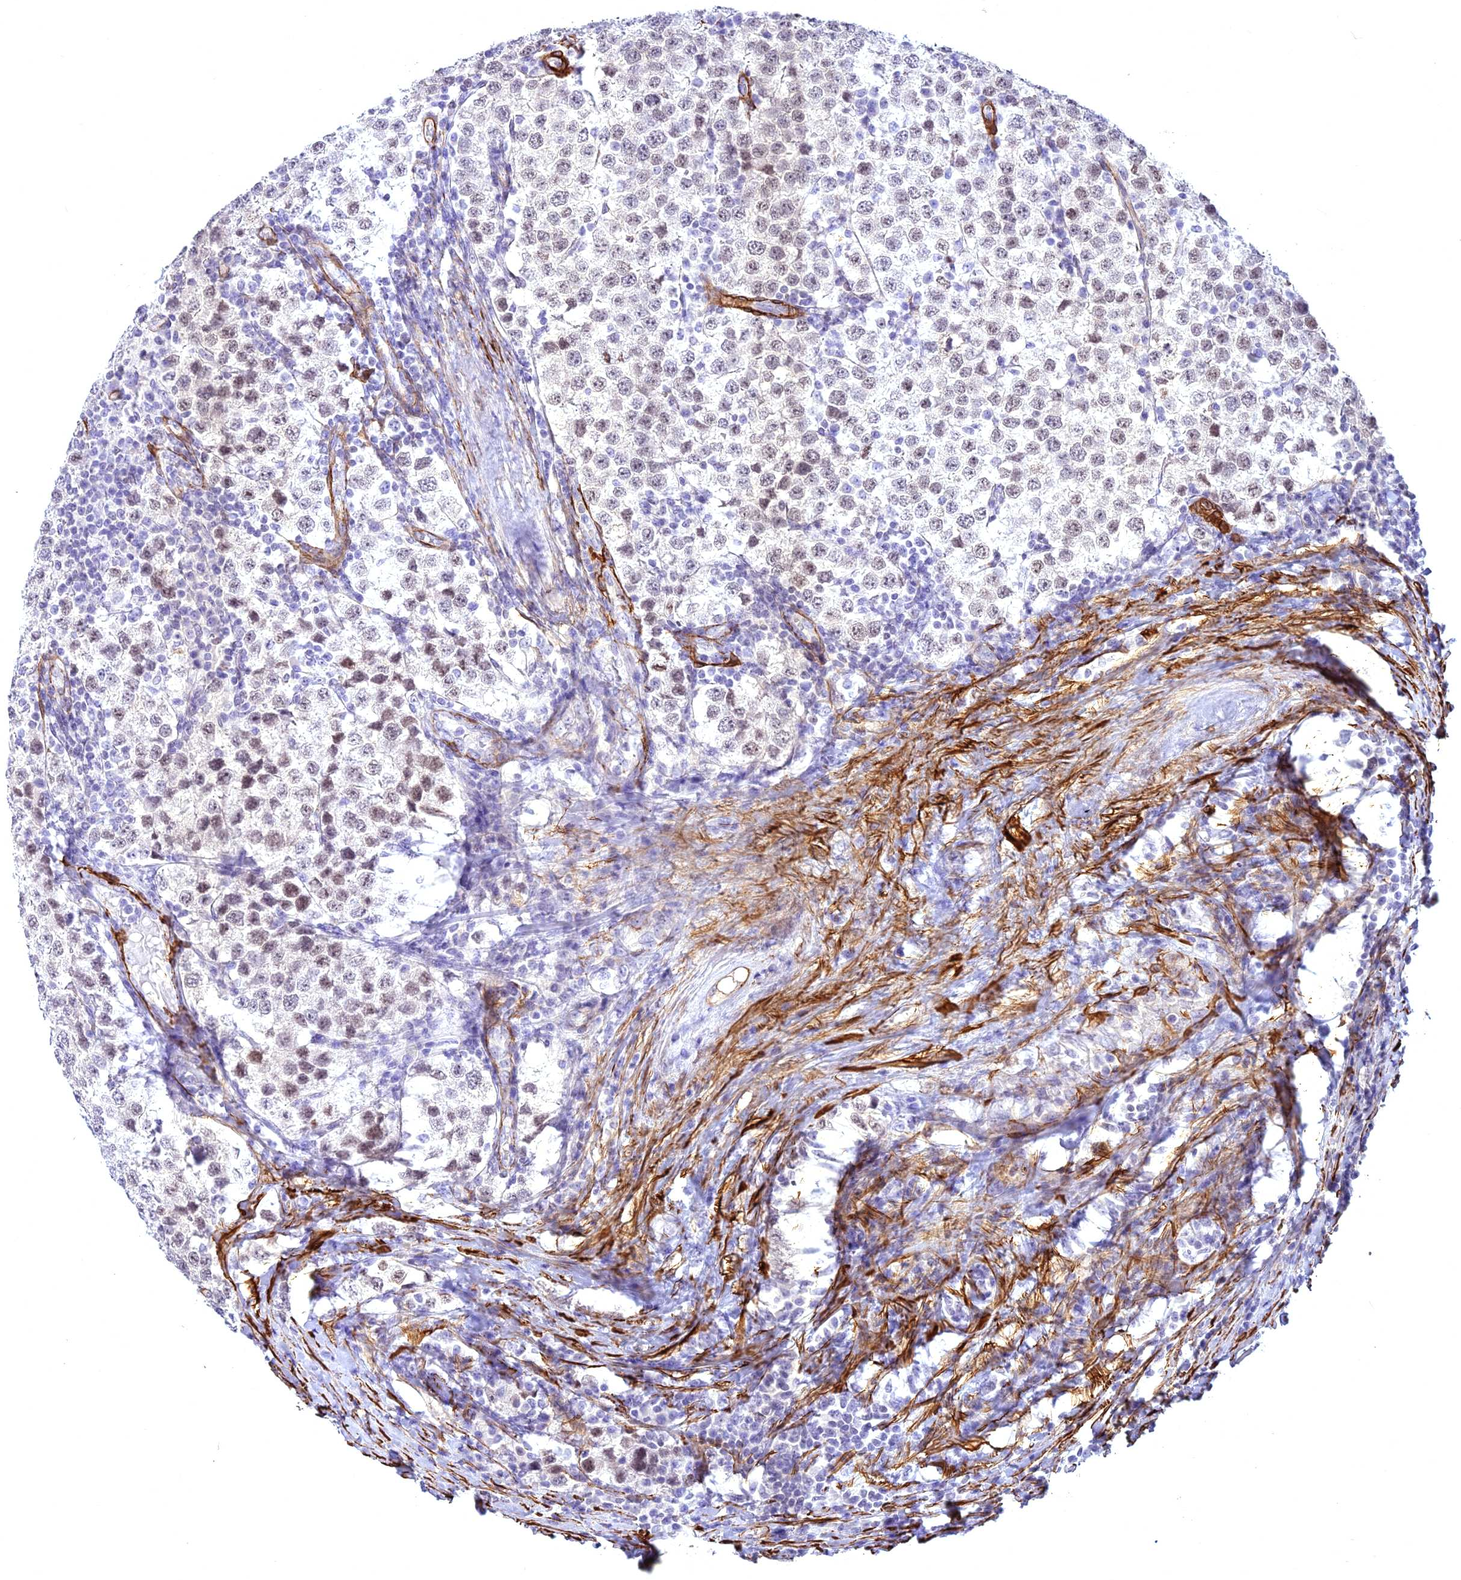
{"staining": {"intensity": "weak", "quantity": "25%-75%", "location": "nuclear"}, "tissue": "testis cancer", "cell_type": "Tumor cells", "image_type": "cancer", "snomed": [{"axis": "morphology", "description": "Seminoma, NOS"}, {"axis": "topography", "description": "Testis"}], "caption": "IHC staining of testis cancer, which exhibits low levels of weak nuclear positivity in approximately 25%-75% of tumor cells indicating weak nuclear protein staining. The staining was performed using DAB (3,3'-diaminobenzidine) (brown) for protein detection and nuclei were counterstained in hematoxylin (blue).", "gene": "CENPV", "patient": {"sex": "male", "age": 34}}